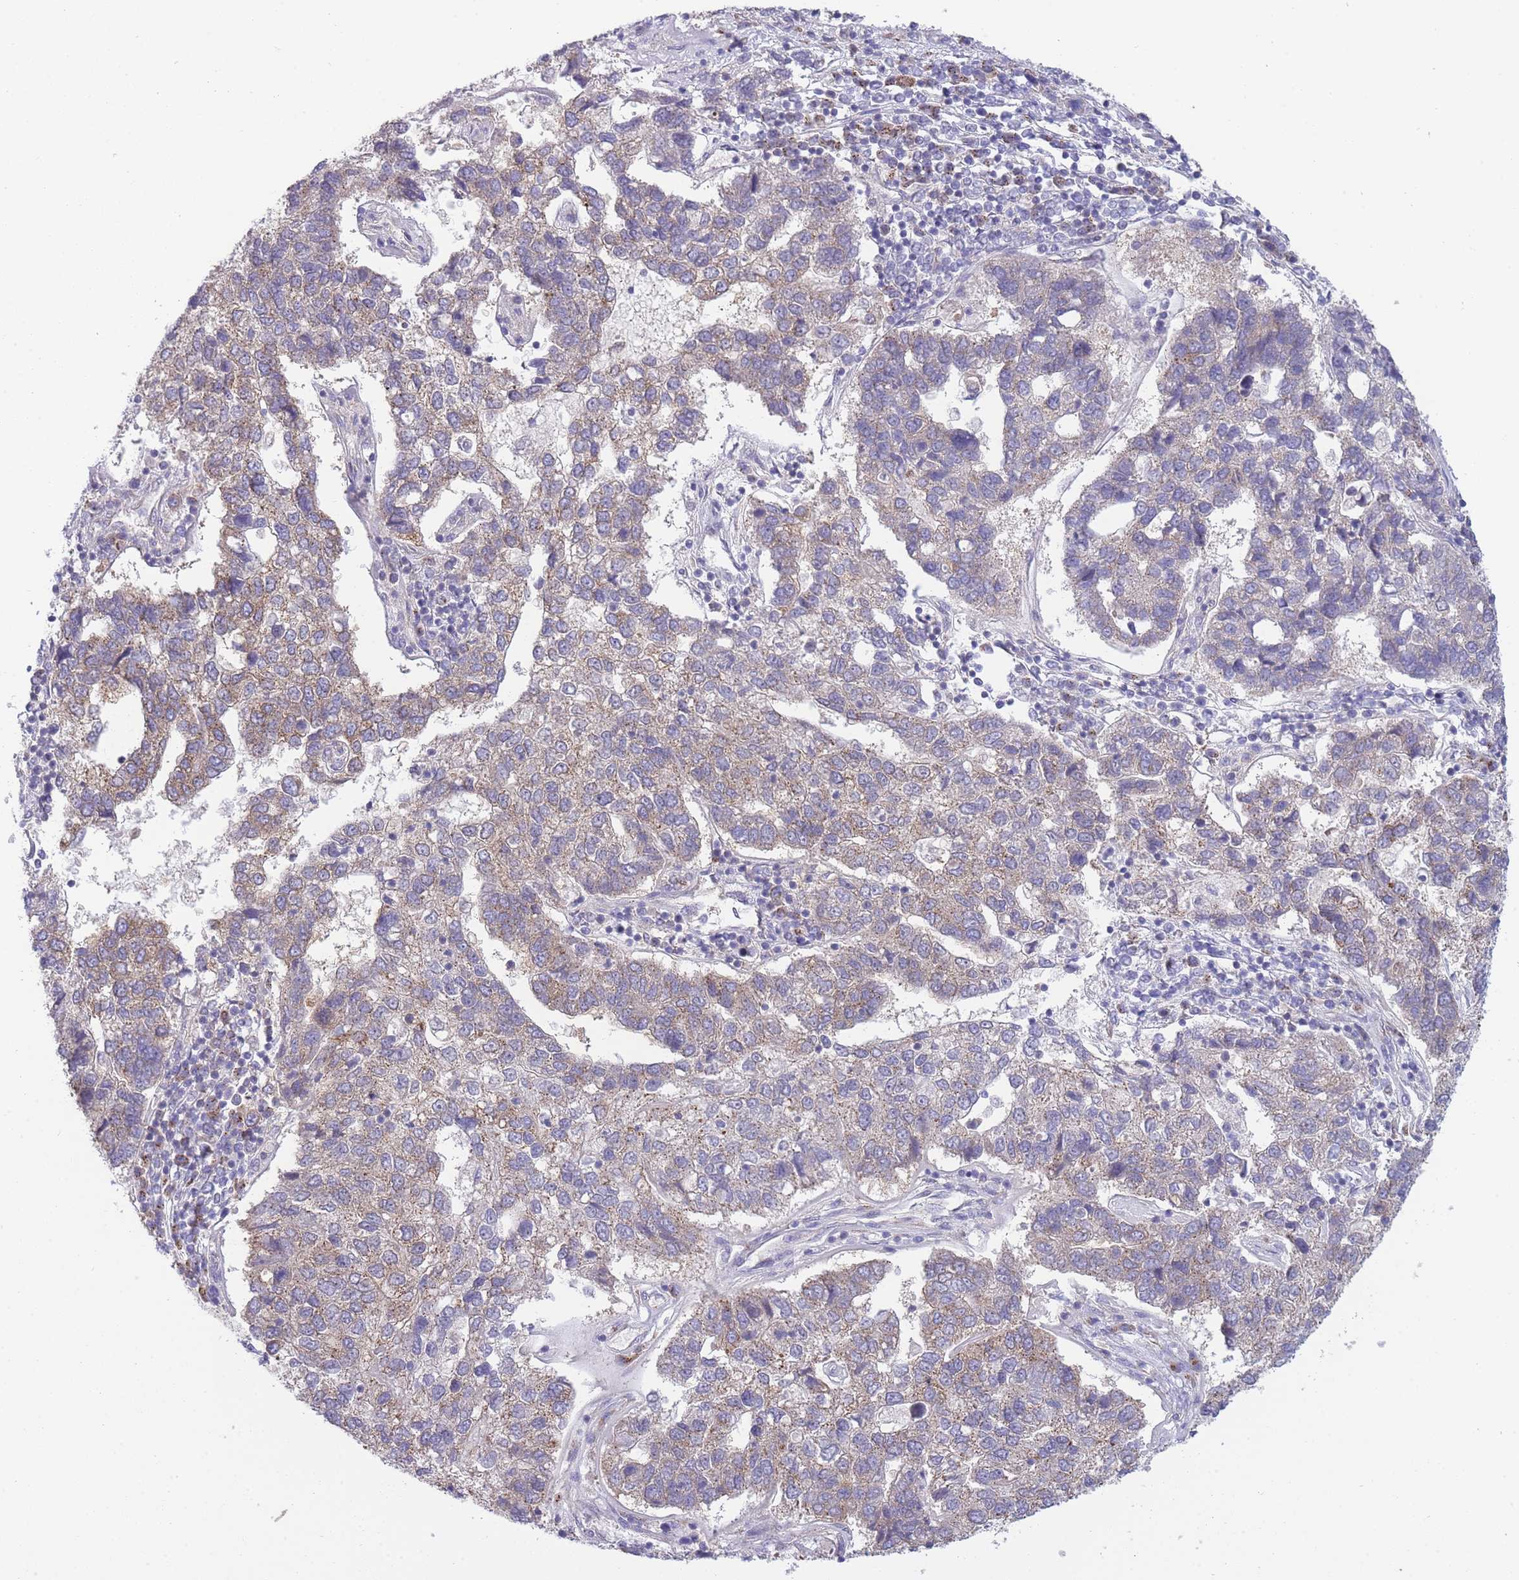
{"staining": {"intensity": "moderate", "quantity": "25%-75%", "location": "cytoplasmic/membranous"}, "tissue": "pancreatic cancer", "cell_type": "Tumor cells", "image_type": "cancer", "snomed": [{"axis": "morphology", "description": "Adenocarcinoma, NOS"}, {"axis": "topography", "description": "Pancreas"}], "caption": "High-magnification brightfield microscopy of pancreatic cancer (adenocarcinoma) stained with DAB (brown) and counterstained with hematoxylin (blue). tumor cells exhibit moderate cytoplasmic/membranous expression is seen in about25%-75% of cells. Immunohistochemistry (ihc) stains the protein of interest in brown and the nuclei are stained blue.", "gene": "COPG2", "patient": {"sex": "female", "age": 61}}